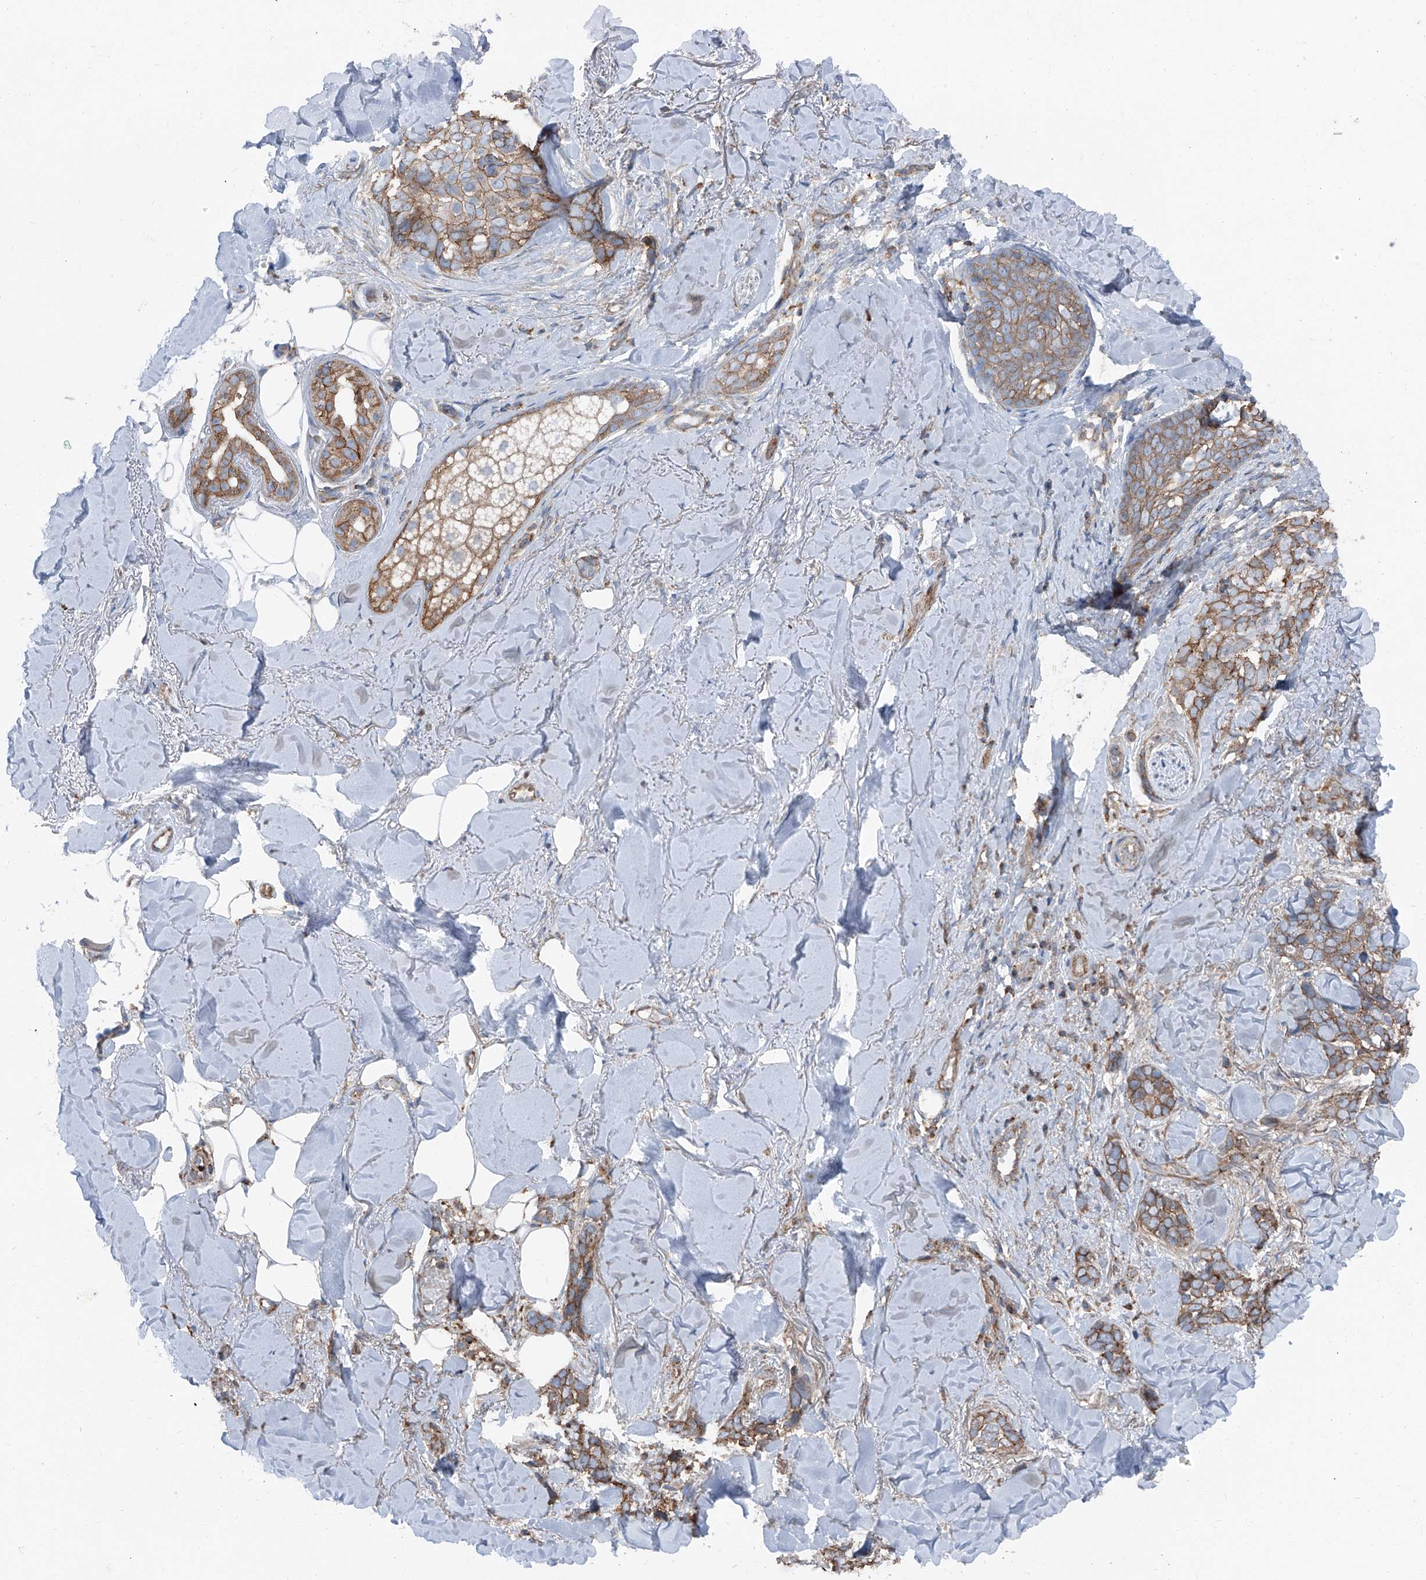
{"staining": {"intensity": "moderate", "quantity": ">75%", "location": "cytoplasmic/membranous"}, "tissue": "skin cancer", "cell_type": "Tumor cells", "image_type": "cancer", "snomed": [{"axis": "morphology", "description": "Basal cell carcinoma"}, {"axis": "topography", "description": "Skin"}], "caption": "About >75% of tumor cells in human skin cancer (basal cell carcinoma) demonstrate moderate cytoplasmic/membranous protein staining as visualized by brown immunohistochemical staining.", "gene": "GPR142", "patient": {"sex": "female", "age": 82}}